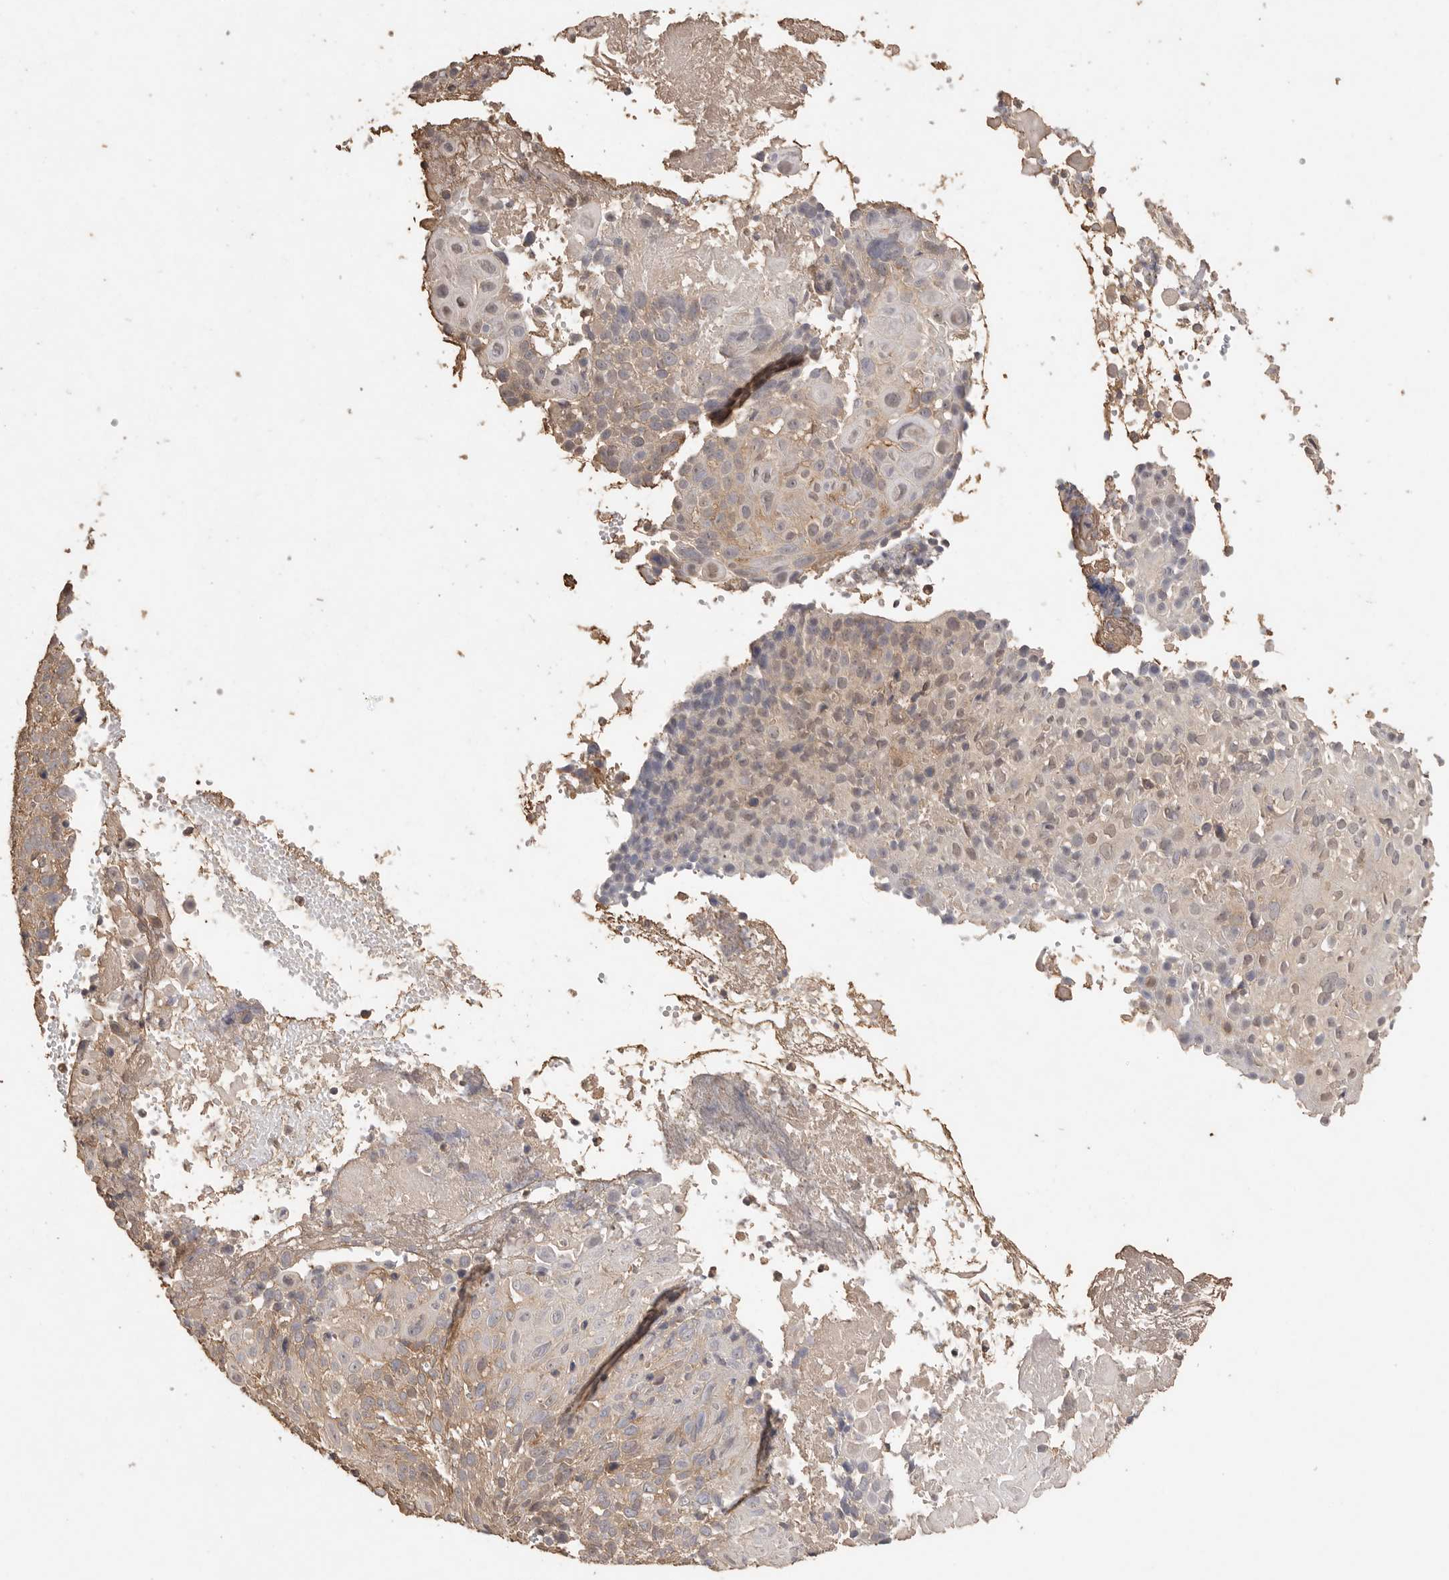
{"staining": {"intensity": "negative", "quantity": "none", "location": "none"}, "tissue": "cervical cancer", "cell_type": "Tumor cells", "image_type": "cancer", "snomed": [{"axis": "morphology", "description": "Squamous cell carcinoma, NOS"}, {"axis": "topography", "description": "Cervix"}], "caption": "Histopathology image shows no significant protein expression in tumor cells of cervical cancer.", "gene": "MAP2K1", "patient": {"sex": "female", "age": 74}}